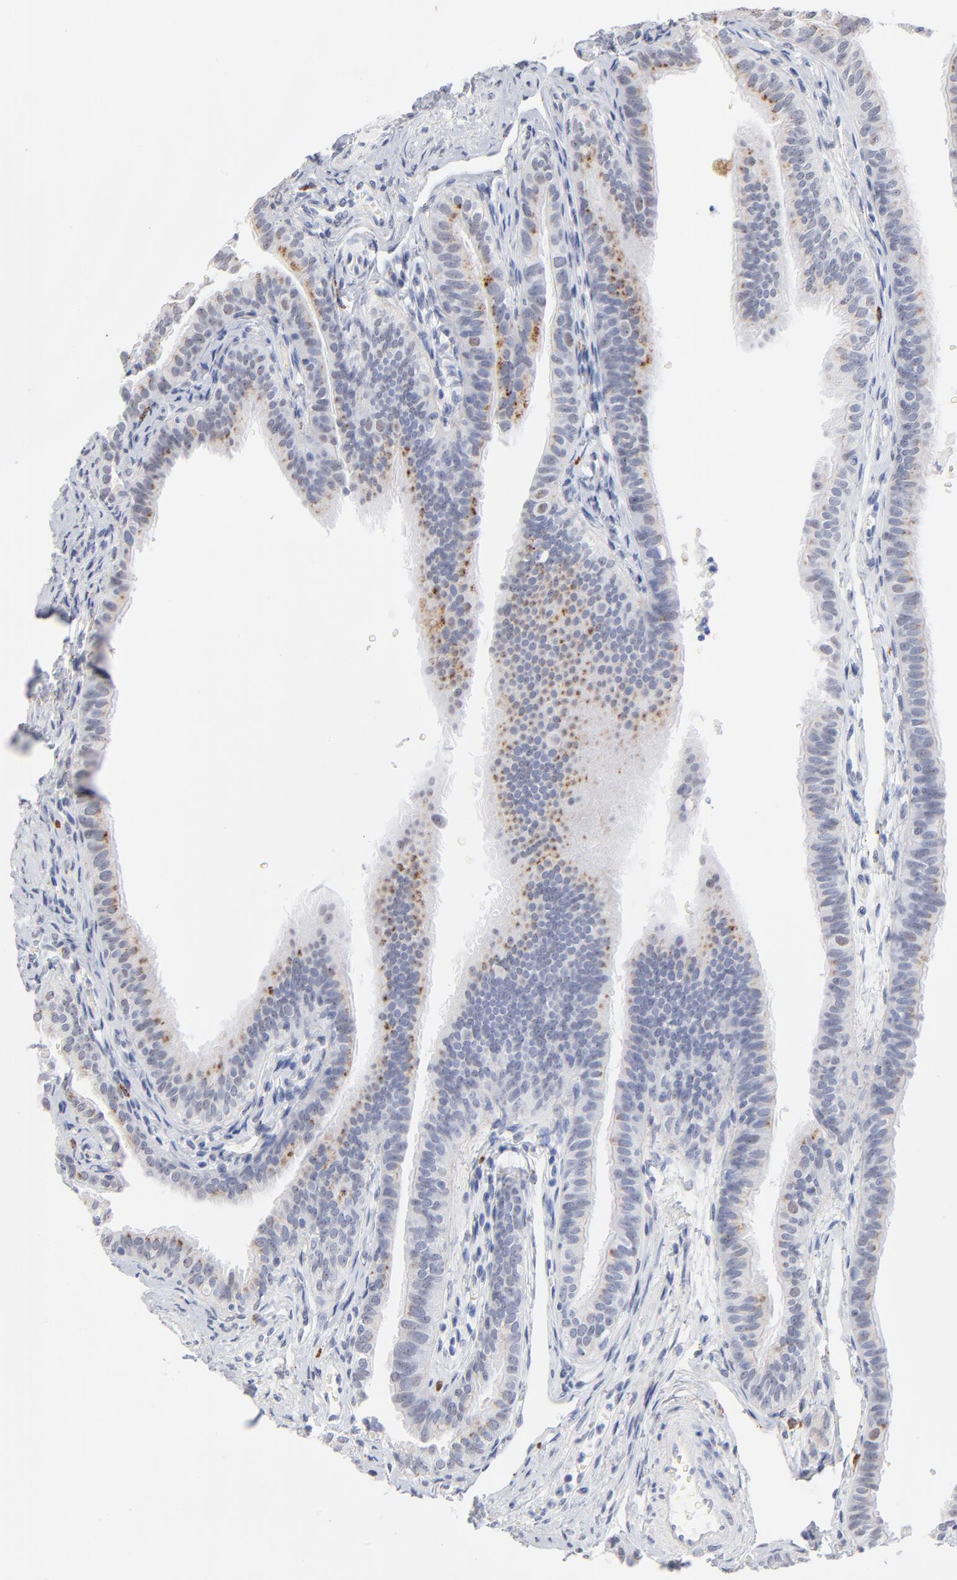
{"staining": {"intensity": "negative", "quantity": "none", "location": "none"}, "tissue": "fallopian tube", "cell_type": "Glandular cells", "image_type": "normal", "snomed": [{"axis": "morphology", "description": "Normal tissue, NOS"}, {"axis": "morphology", "description": "Dermoid, NOS"}, {"axis": "topography", "description": "Fallopian tube"}], "caption": "Micrograph shows no significant protein positivity in glandular cells of normal fallopian tube. (Stains: DAB (3,3'-diaminobenzidine) immunohistochemistry with hematoxylin counter stain, Microscopy: brightfield microscopy at high magnification).", "gene": "LTBP2", "patient": {"sex": "female", "age": 33}}